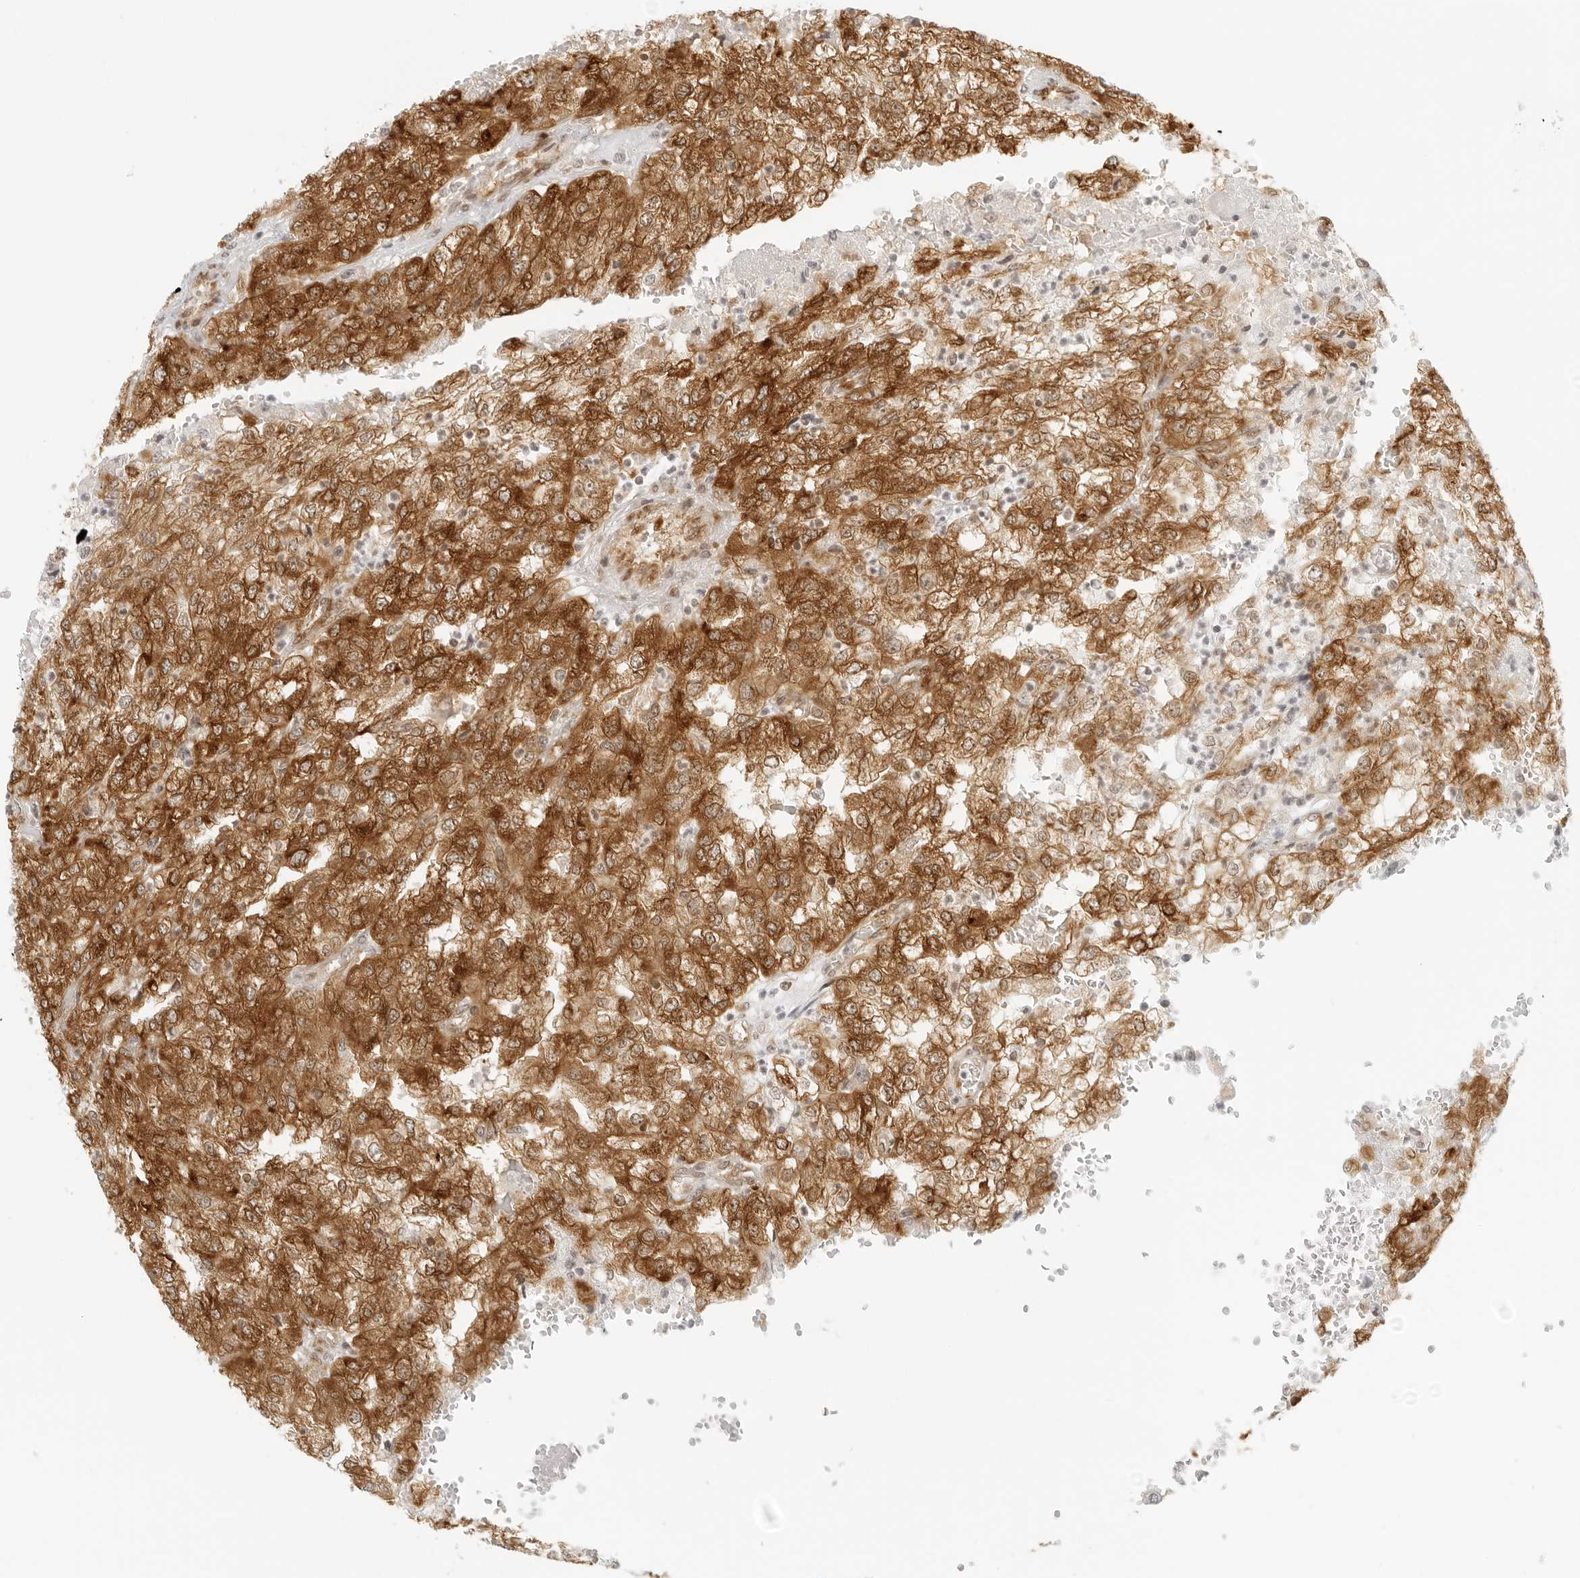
{"staining": {"intensity": "strong", "quantity": ">75%", "location": "cytoplasmic/membranous"}, "tissue": "renal cancer", "cell_type": "Tumor cells", "image_type": "cancer", "snomed": [{"axis": "morphology", "description": "Adenocarcinoma, NOS"}, {"axis": "topography", "description": "Kidney"}], "caption": "Strong cytoplasmic/membranous protein staining is identified in about >75% of tumor cells in renal cancer (adenocarcinoma).", "gene": "EIF4G1", "patient": {"sex": "female", "age": 54}}